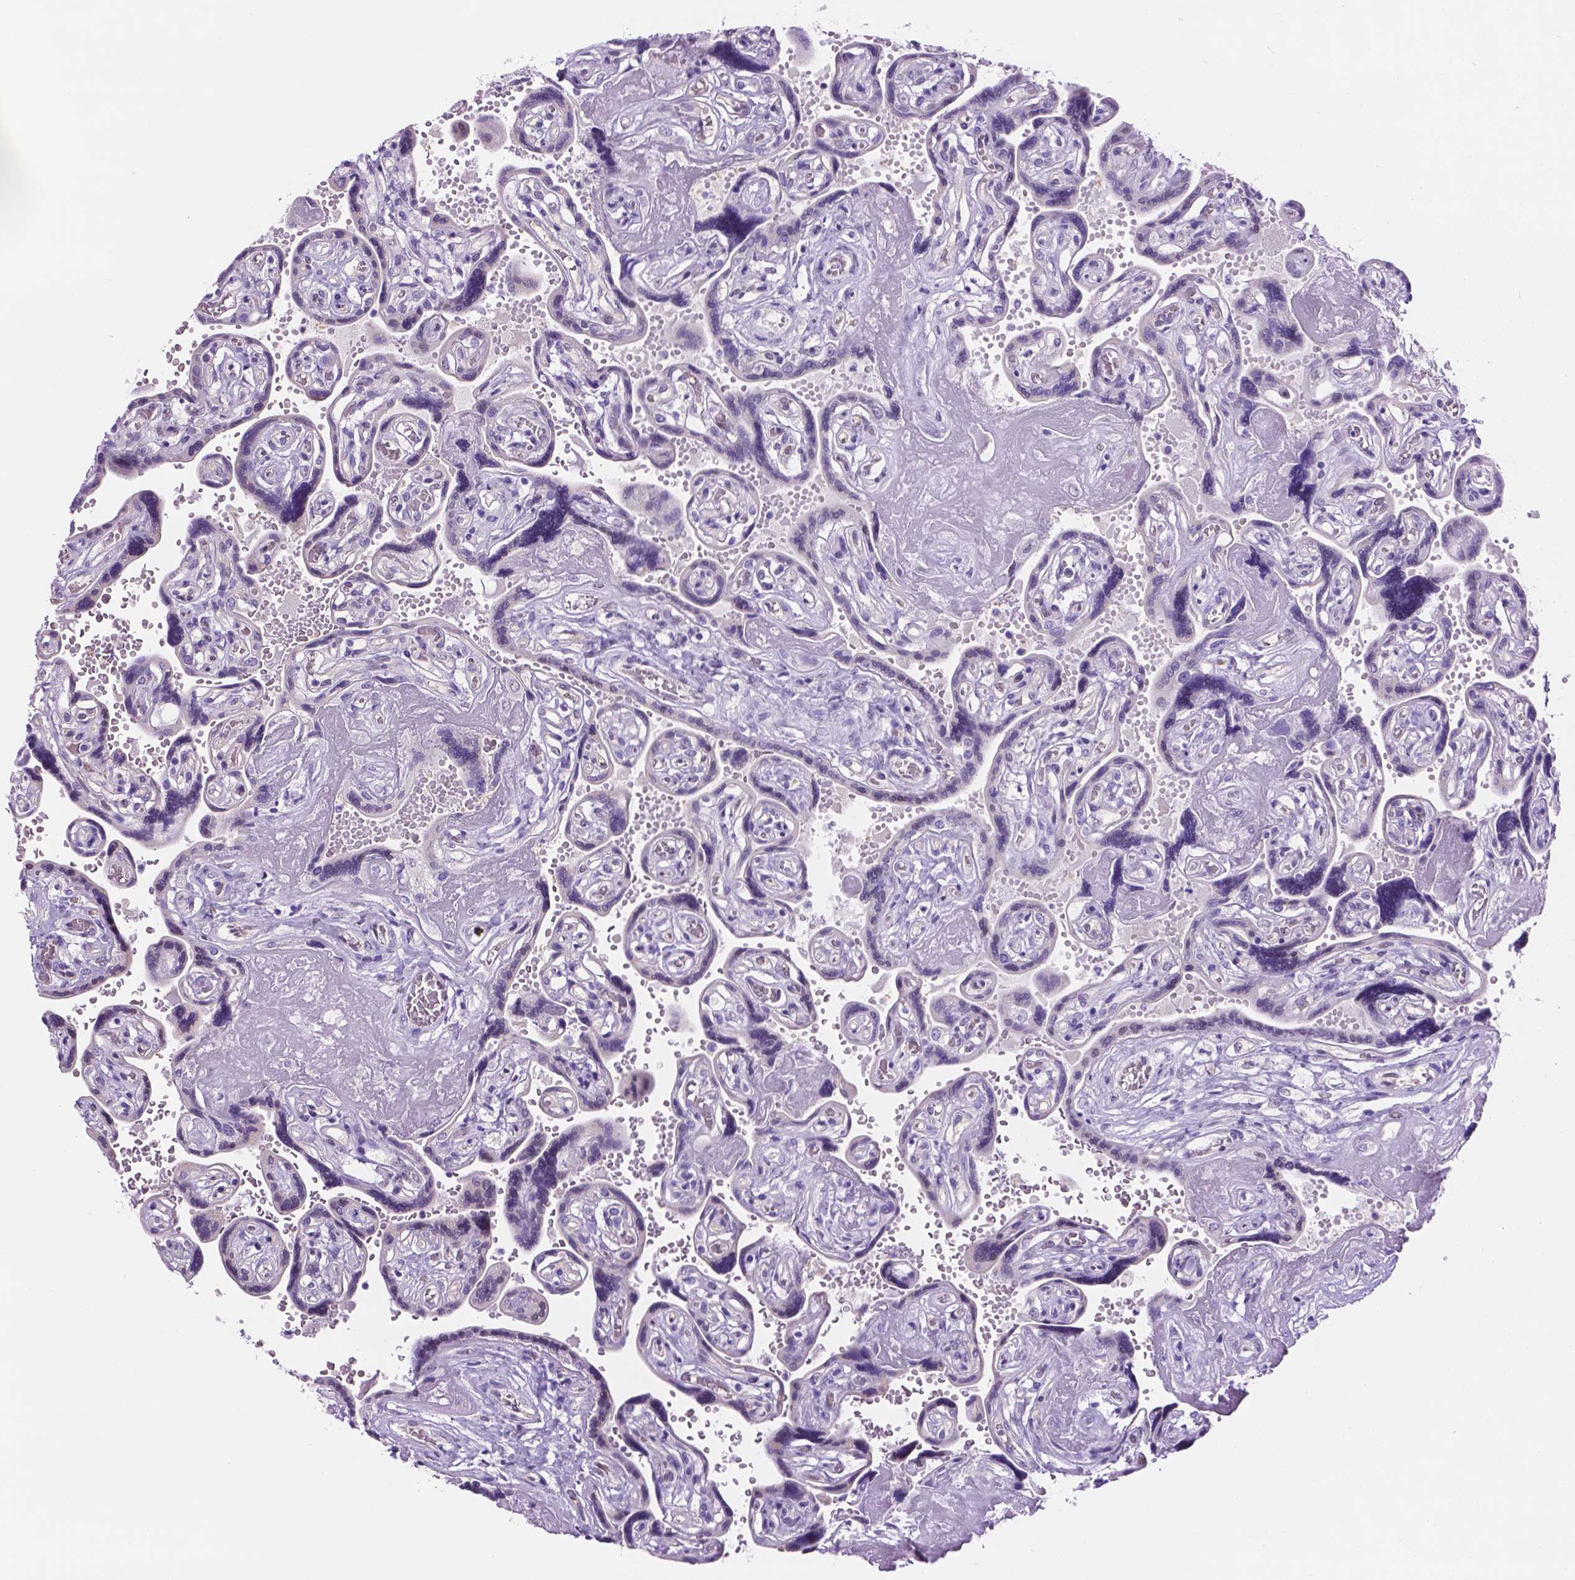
{"staining": {"intensity": "moderate", "quantity": "25%-75%", "location": "nuclear"}, "tissue": "placenta", "cell_type": "Decidual cells", "image_type": "normal", "snomed": [{"axis": "morphology", "description": "Normal tissue, NOS"}, {"axis": "topography", "description": "Placenta"}], "caption": "Immunohistochemistry image of normal human placenta stained for a protein (brown), which demonstrates medium levels of moderate nuclear expression in about 25%-75% of decidual cells.", "gene": "TMEM210", "patient": {"sex": "female", "age": 32}}